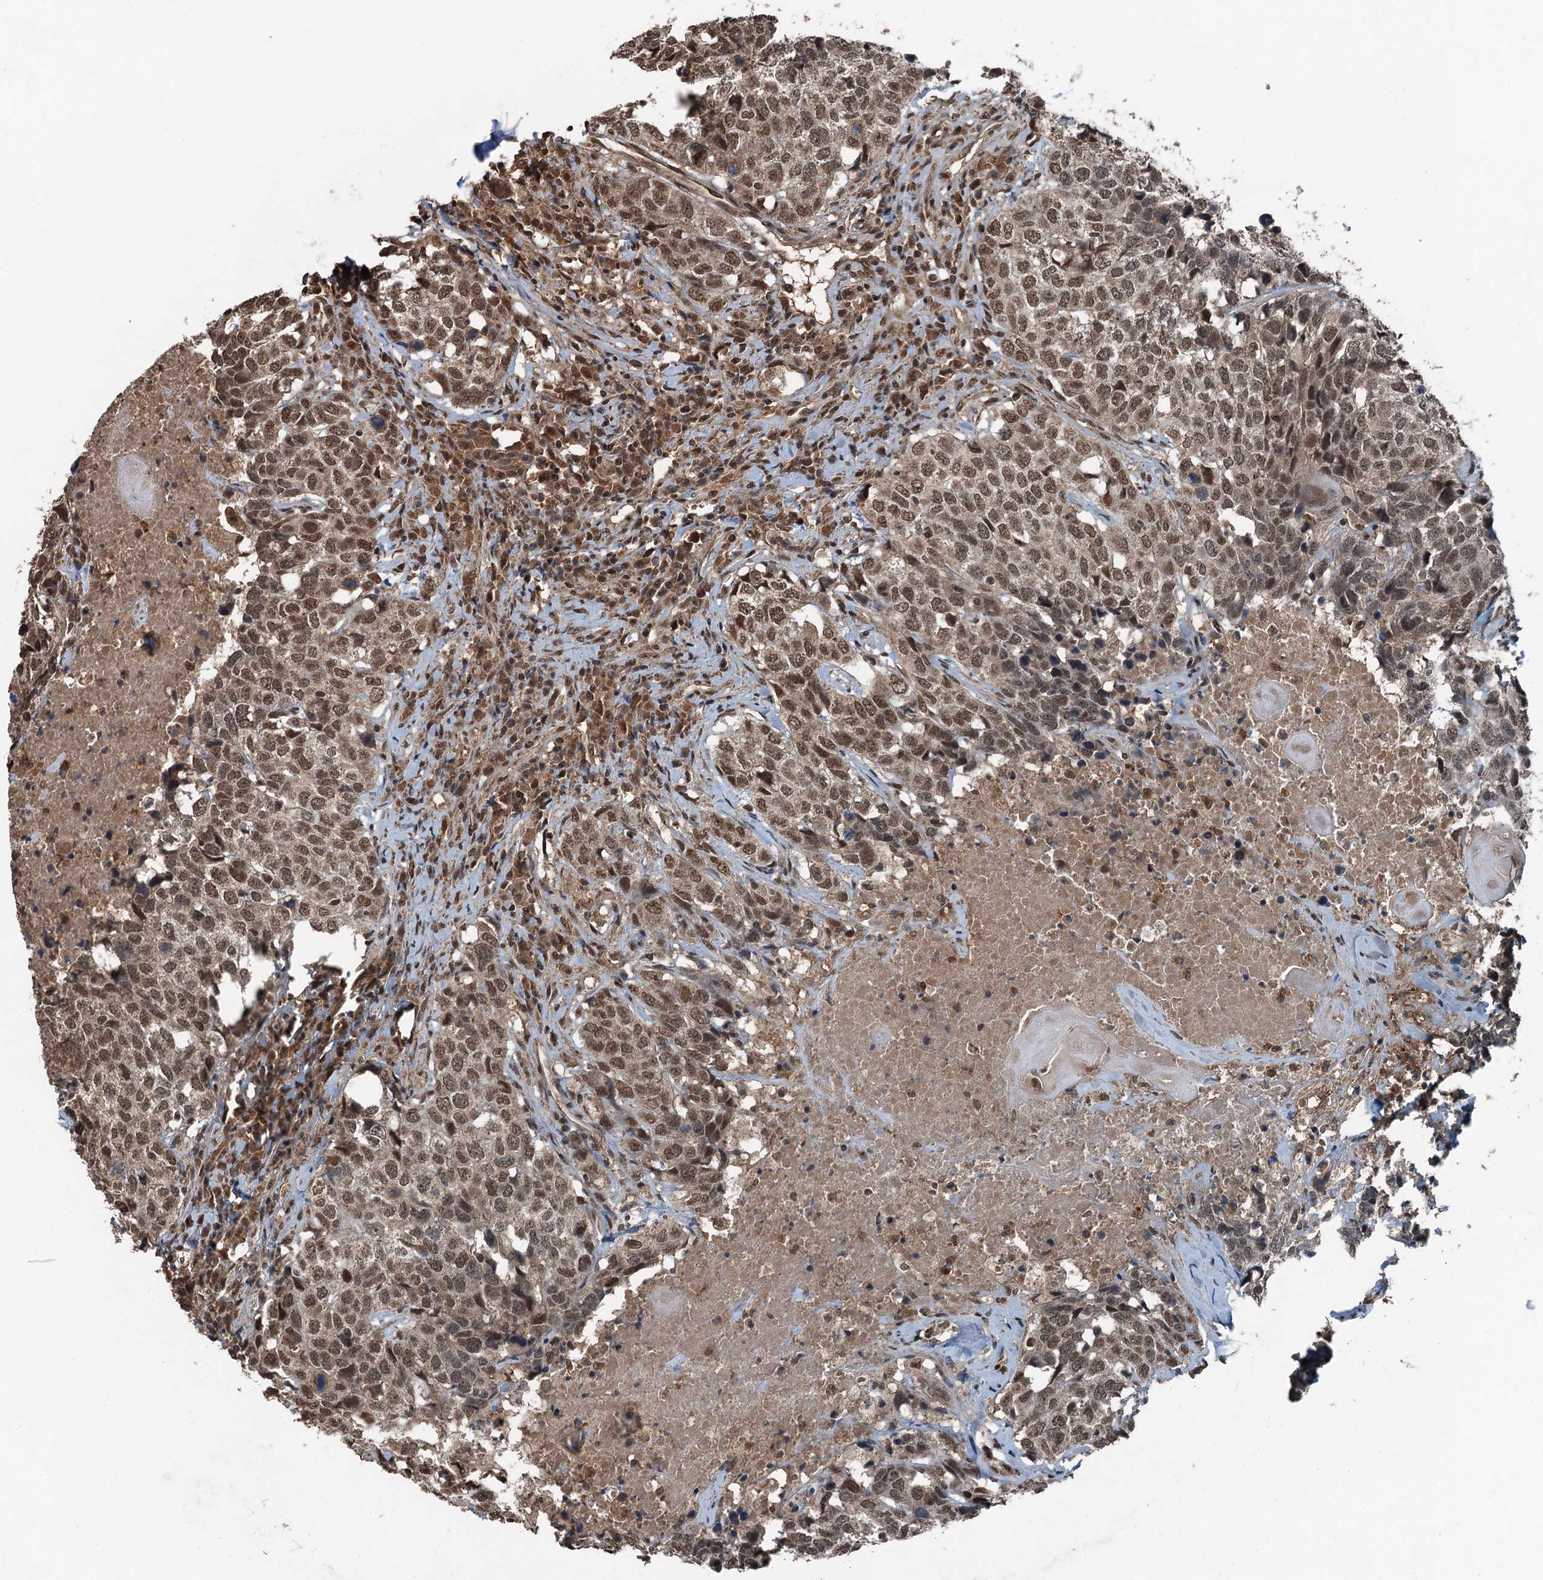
{"staining": {"intensity": "moderate", "quantity": ">75%", "location": "nuclear"}, "tissue": "head and neck cancer", "cell_type": "Tumor cells", "image_type": "cancer", "snomed": [{"axis": "morphology", "description": "Squamous cell carcinoma, NOS"}, {"axis": "topography", "description": "Head-Neck"}], "caption": "Head and neck squamous cell carcinoma tissue shows moderate nuclear positivity in approximately >75% of tumor cells", "gene": "UBXN6", "patient": {"sex": "male", "age": 66}}